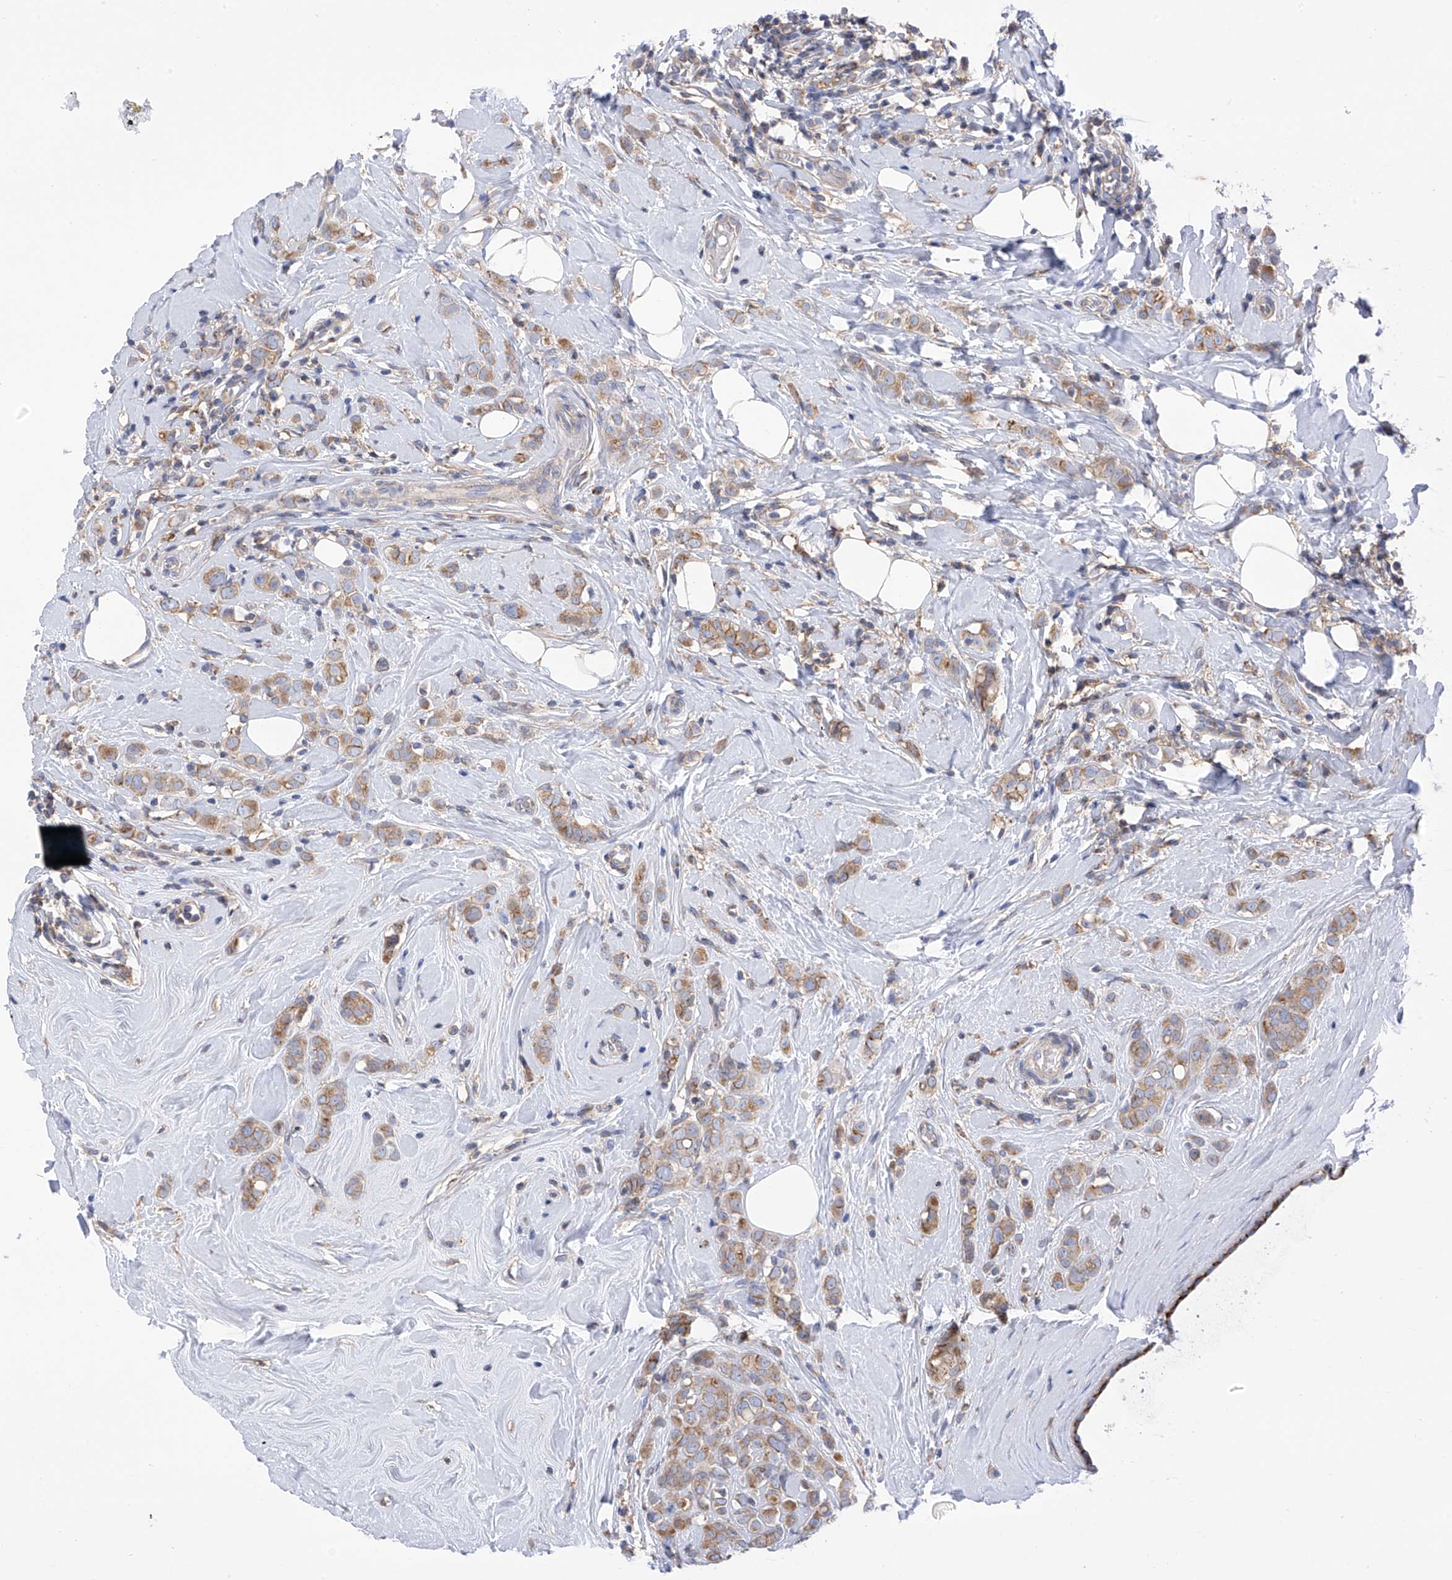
{"staining": {"intensity": "moderate", "quantity": ">75%", "location": "cytoplasmic/membranous"}, "tissue": "breast cancer", "cell_type": "Tumor cells", "image_type": "cancer", "snomed": [{"axis": "morphology", "description": "Lobular carcinoma"}, {"axis": "topography", "description": "Breast"}], "caption": "Lobular carcinoma (breast) tissue shows moderate cytoplasmic/membranous staining in about >75% of tumor cells", "gene": "P2RX7", "patient": {"sex": "female", "age": 47}}